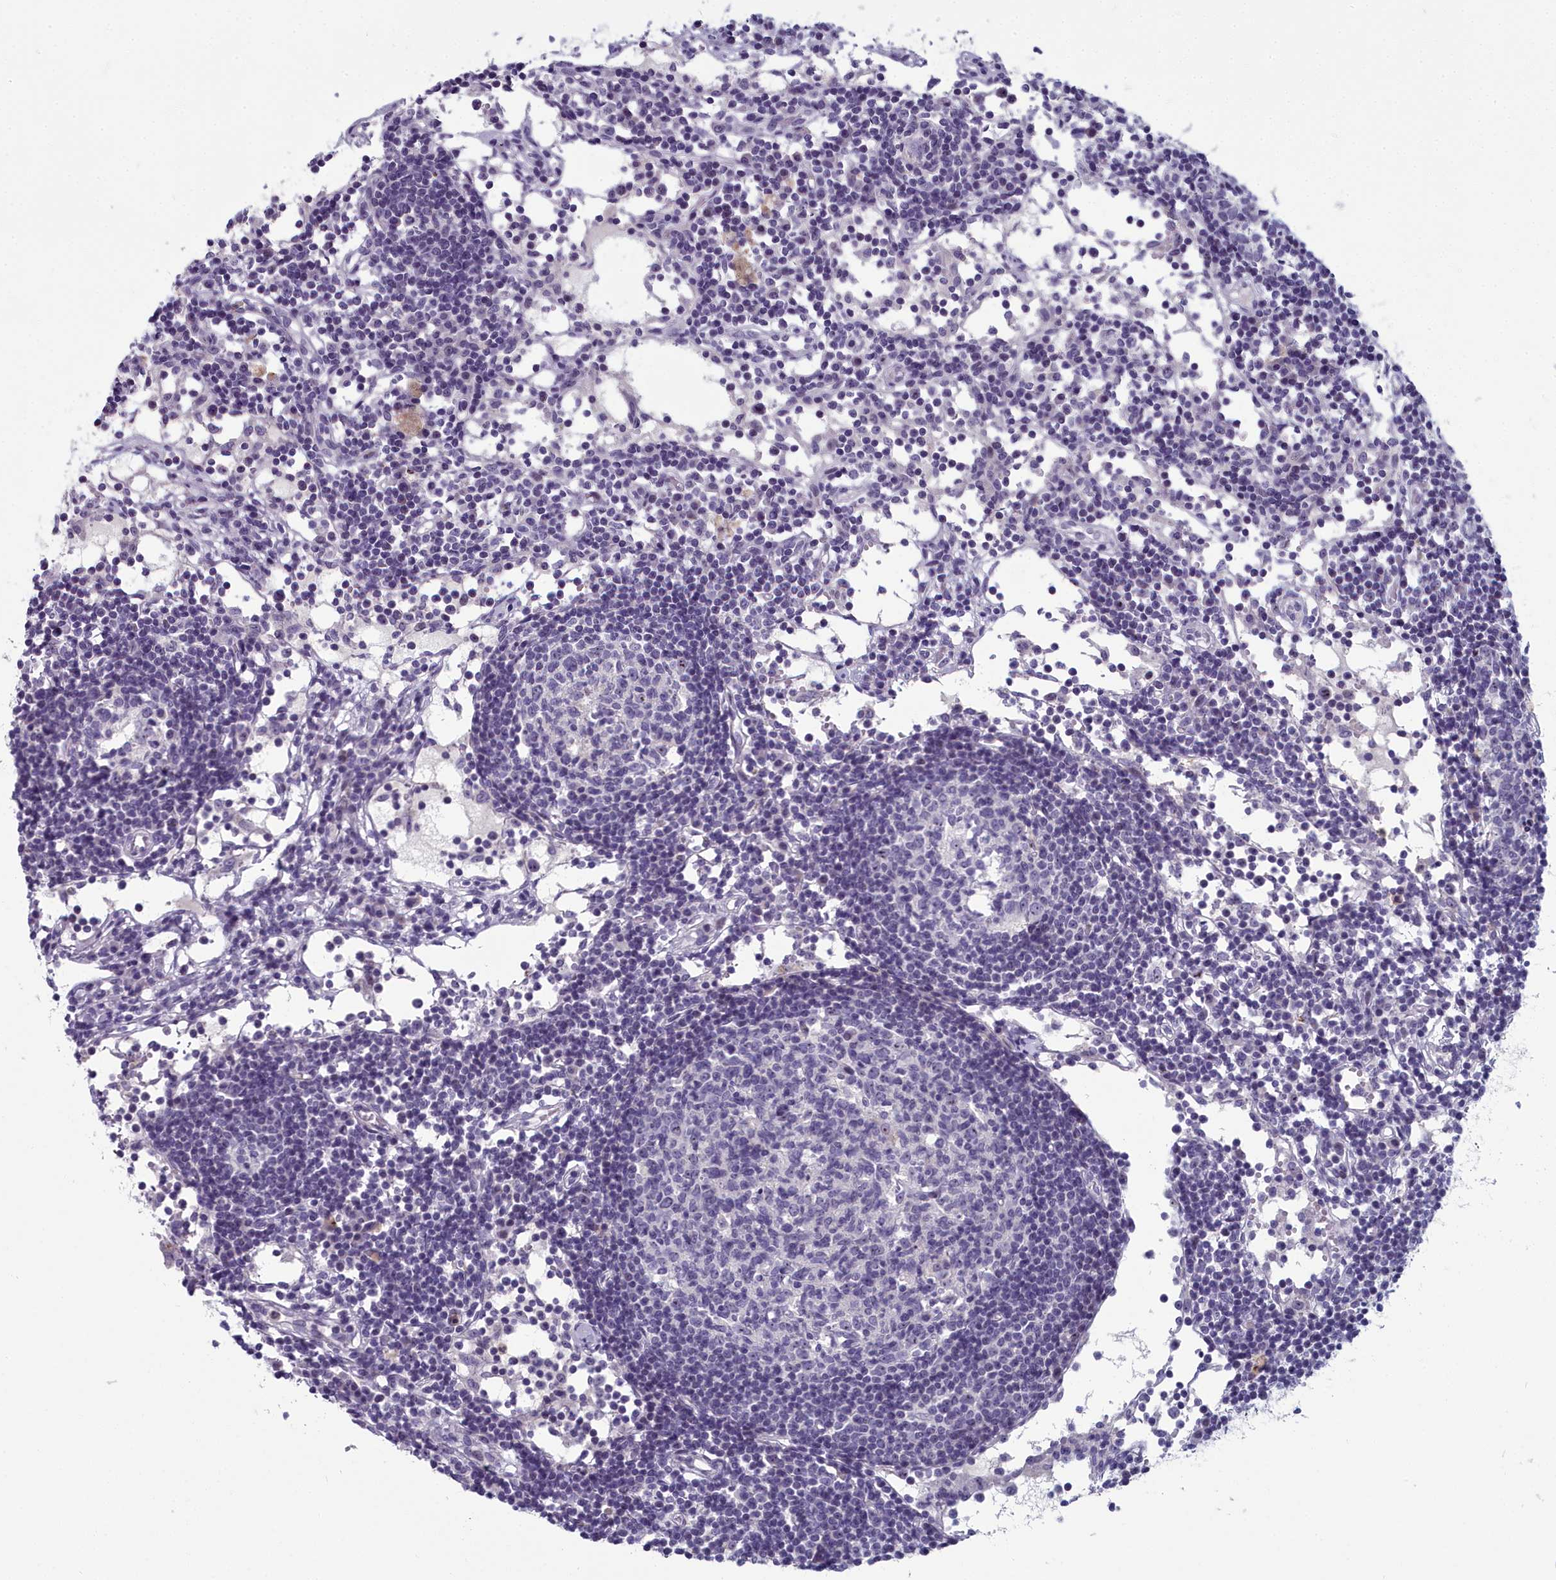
{"staining": {"intensity": "negative", "quantity": "none", "location": "none"}, "tissue": "lymph node", "cell_type": "Germinal center cells", "image_type": "normal", "snomed": [{"axis": "morphology", "description": "Normal tissue, NOS"}, {"axis": "topography", "description": "Lymph node"}], "caption": "Immunohistochemistry image of benign lymph node: human lymph node stained with DAB (3,3'-diaminobenzidine) exhibits no significant protein expression in germinal center cells. (Brightfield microscopy of DAB (3,3'-diaminobenzidine) IHC at high magnification).", "gene": "INSYN2A", "patient": {"sex": "female", "age": 55}}